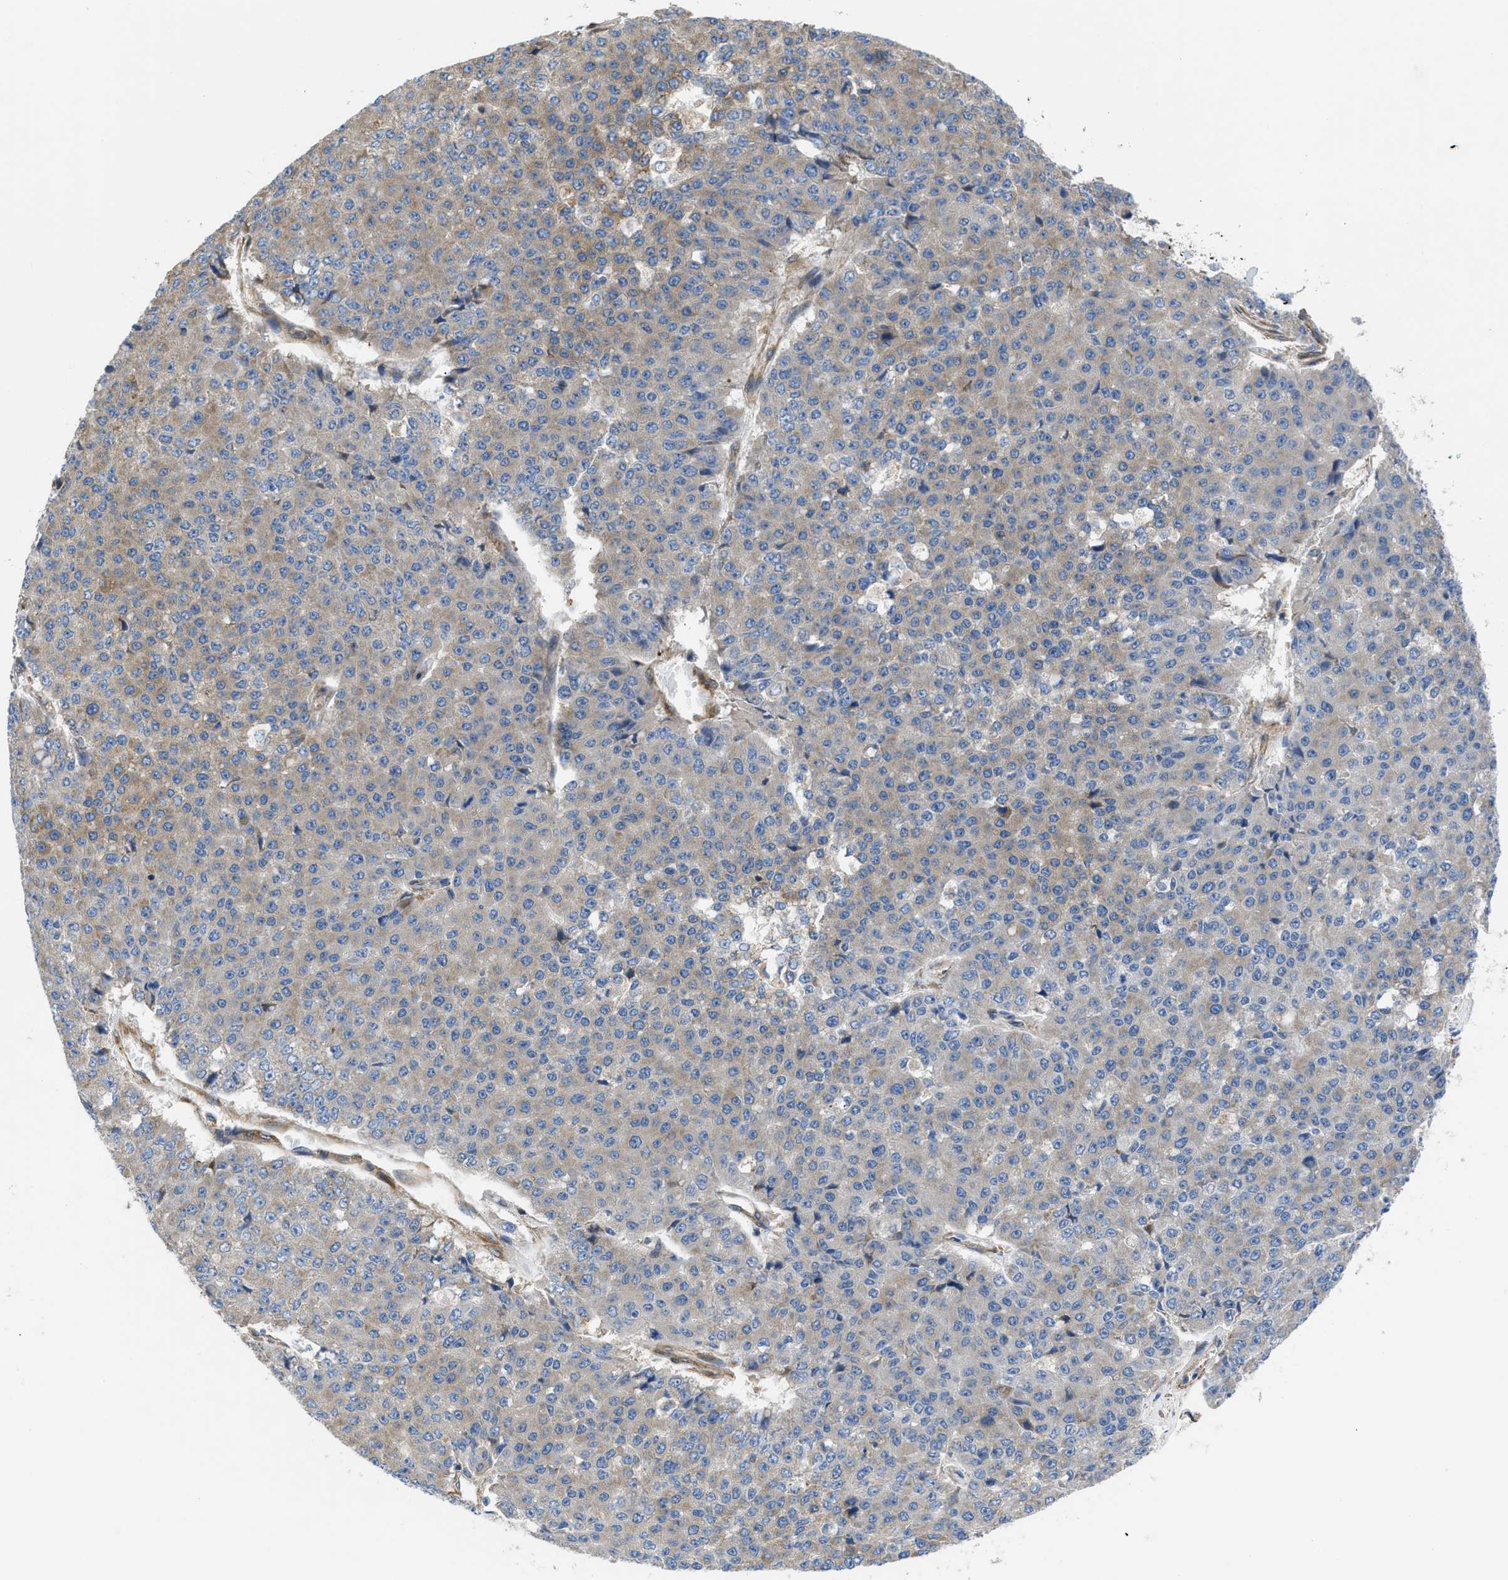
{"staining": {"intensity": "moderate", "quantity": "25%-75%", "location": "cytoplasmic/membranous"}, "tissue": "pancreatic cancer", "cell_type": "Tumor cells", "image_type": "cancer", "snomed": [{"axis": "morphology", "description": "Adenocarcinoma, NOS"}, {"axis": "topography", "description": "Pancreas"}], "caption": "Protein staining demonstrates moderate cytoplasmic/membranous expression in approximately 25%-75% of tumor cells in pancreatic cancer (adenocarcinoma).", "gene": "CHKB", "patient": {"sex": "male", "age": 50}}